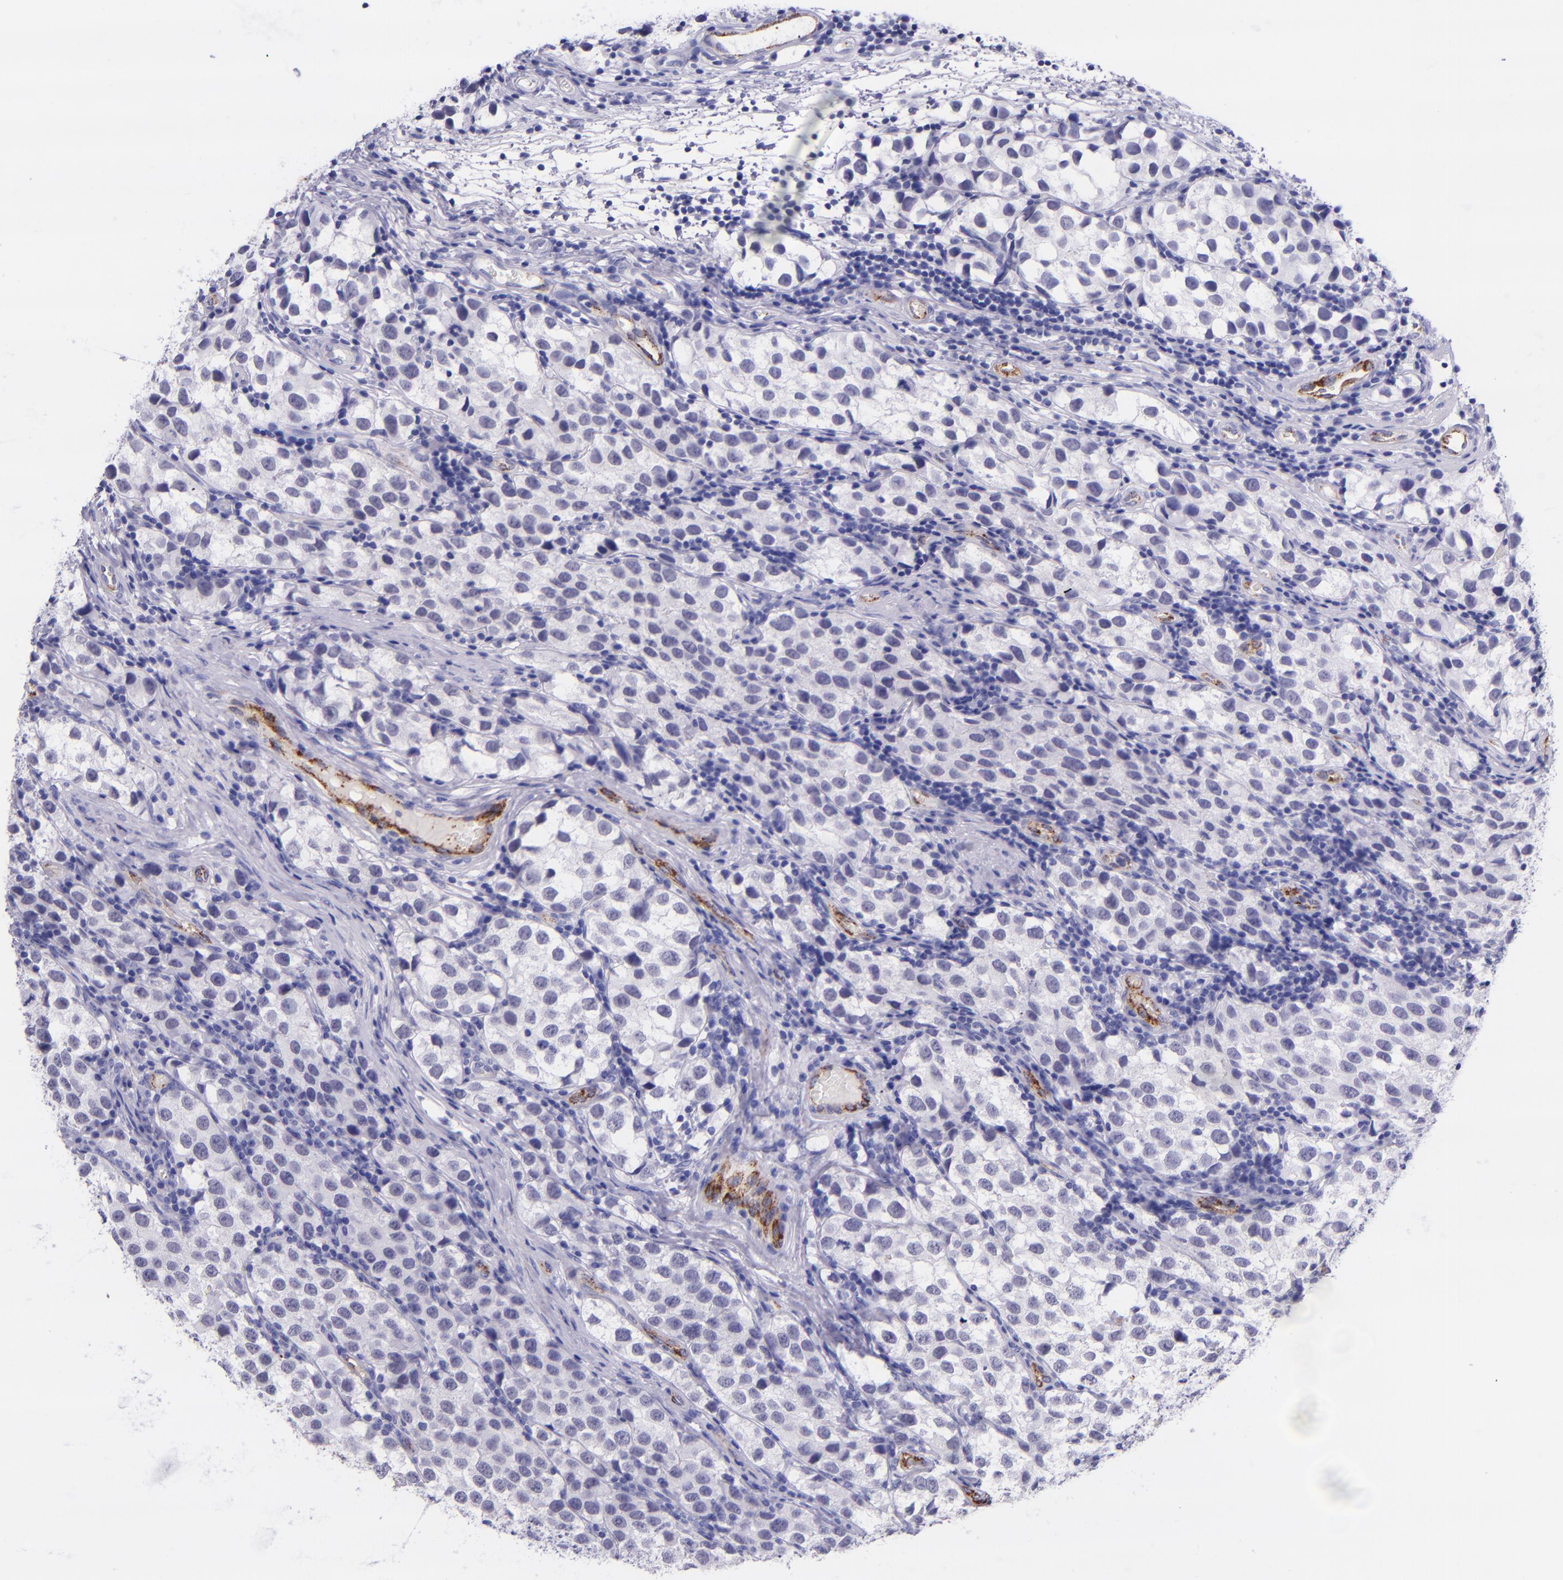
{"staining": {"intensity": "negative", "quantity": "none", "location": "none"}, "tissue": "testis cancer", "cell_type": "Tumor cells", "image_type": "cancer", "snomed": [{"axis": "morphology", "description": "Seminoma, NOS"}, {"axis": "topography", "description": "Testis"}], "caption": "There is no significant positivity in tumor cells of testis cancer (seminoma).", "gene": "SELE", "patient": {"sex": "male", "age": 39}}